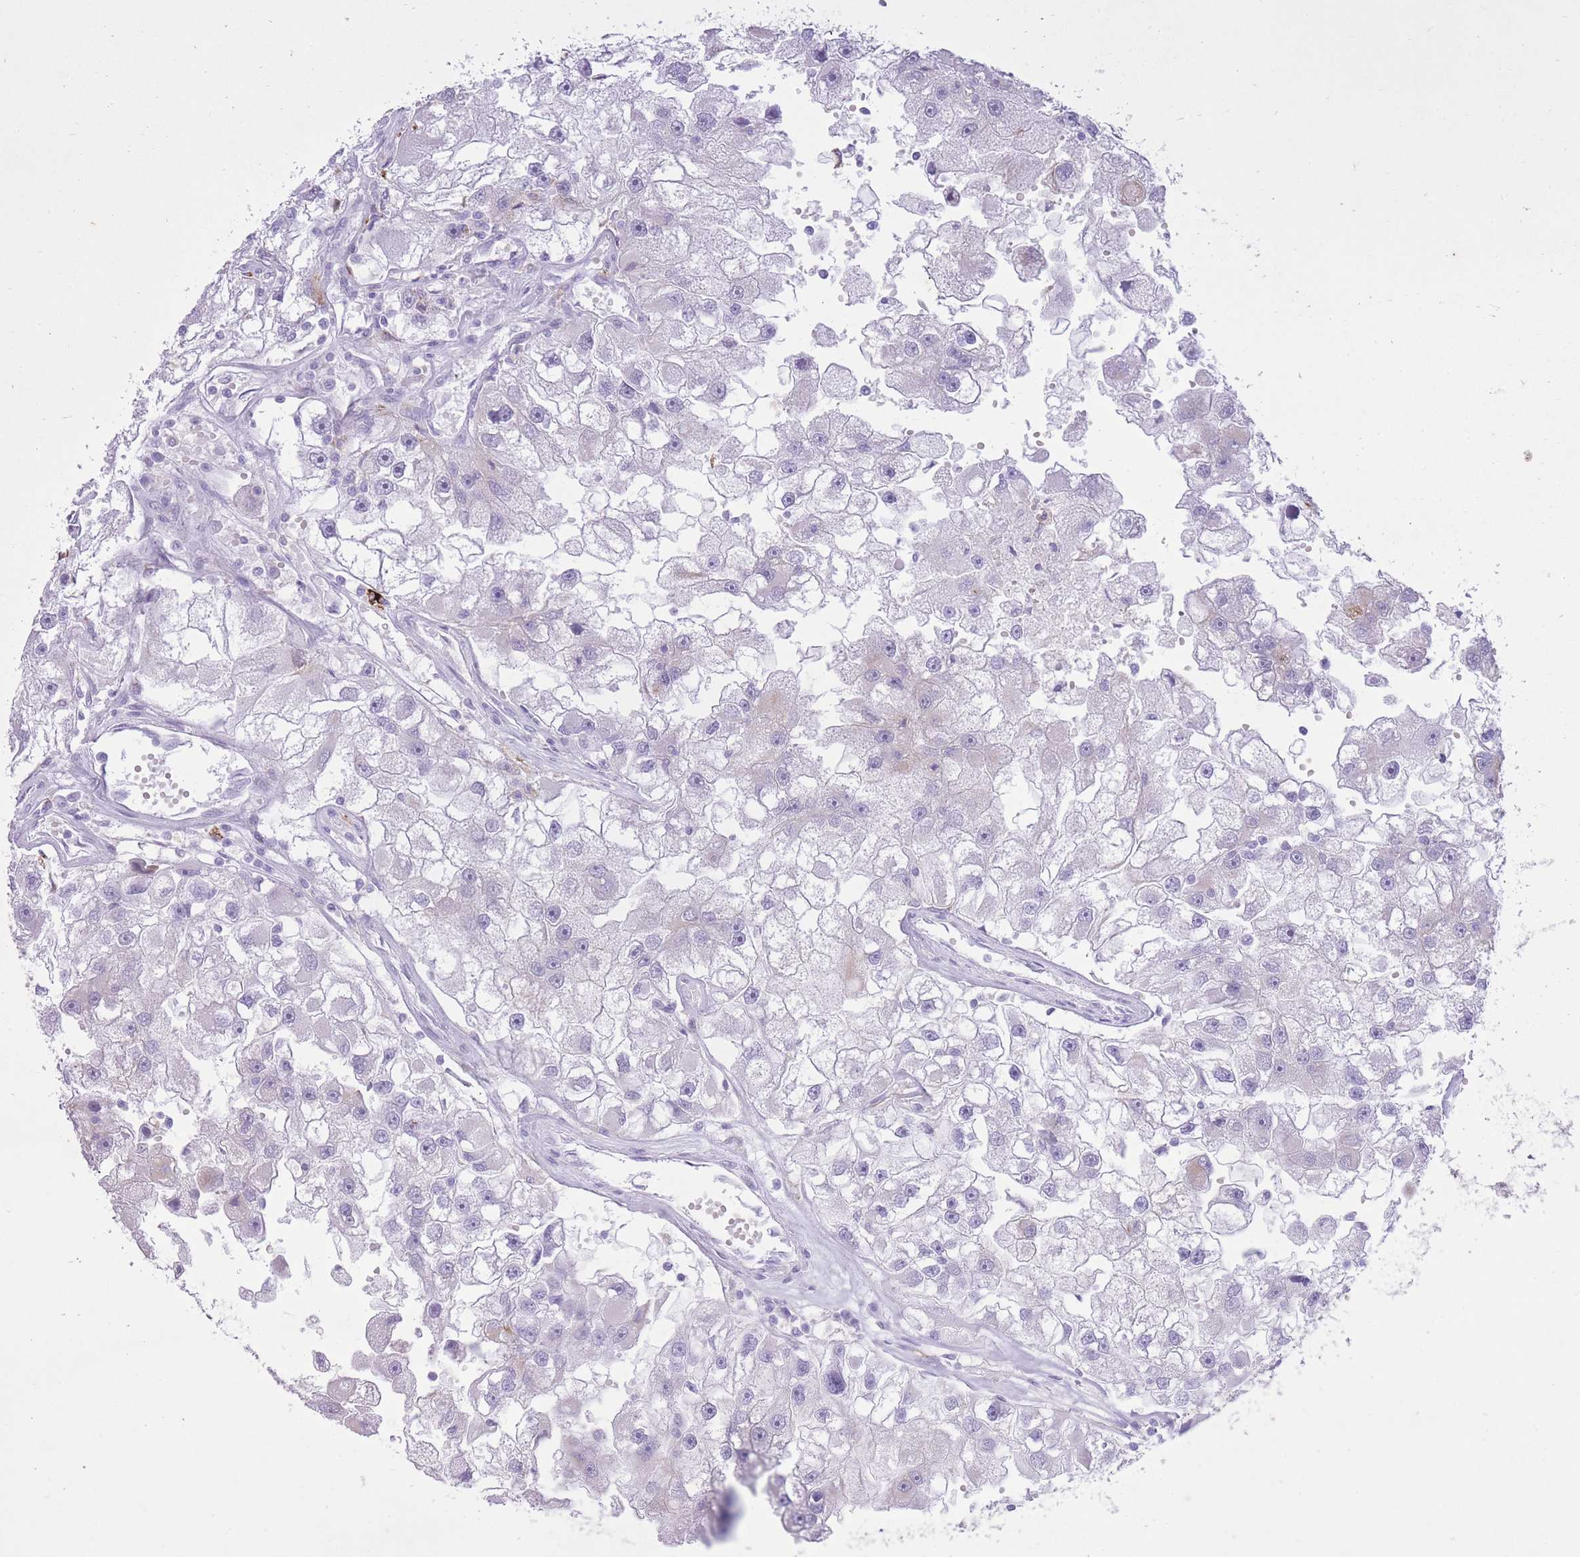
{"staining": {"intensity": "negative", "quantity": "none", "location": "none"}, "tissue": "renal cancer", "cell_type": "Tumor cells", "image_type": "cancer", "snomed": [{"axis": "morphology", "description": "Adenocarcinoma, NOS"}, {"axis": "topography", "description": "Kidney"}], "caption": "Tumor cells show no significant protein expression in adenocarcinoma (renal).", "gene": "MEIS3", "patient": {"sex": "male", "age": 63}}